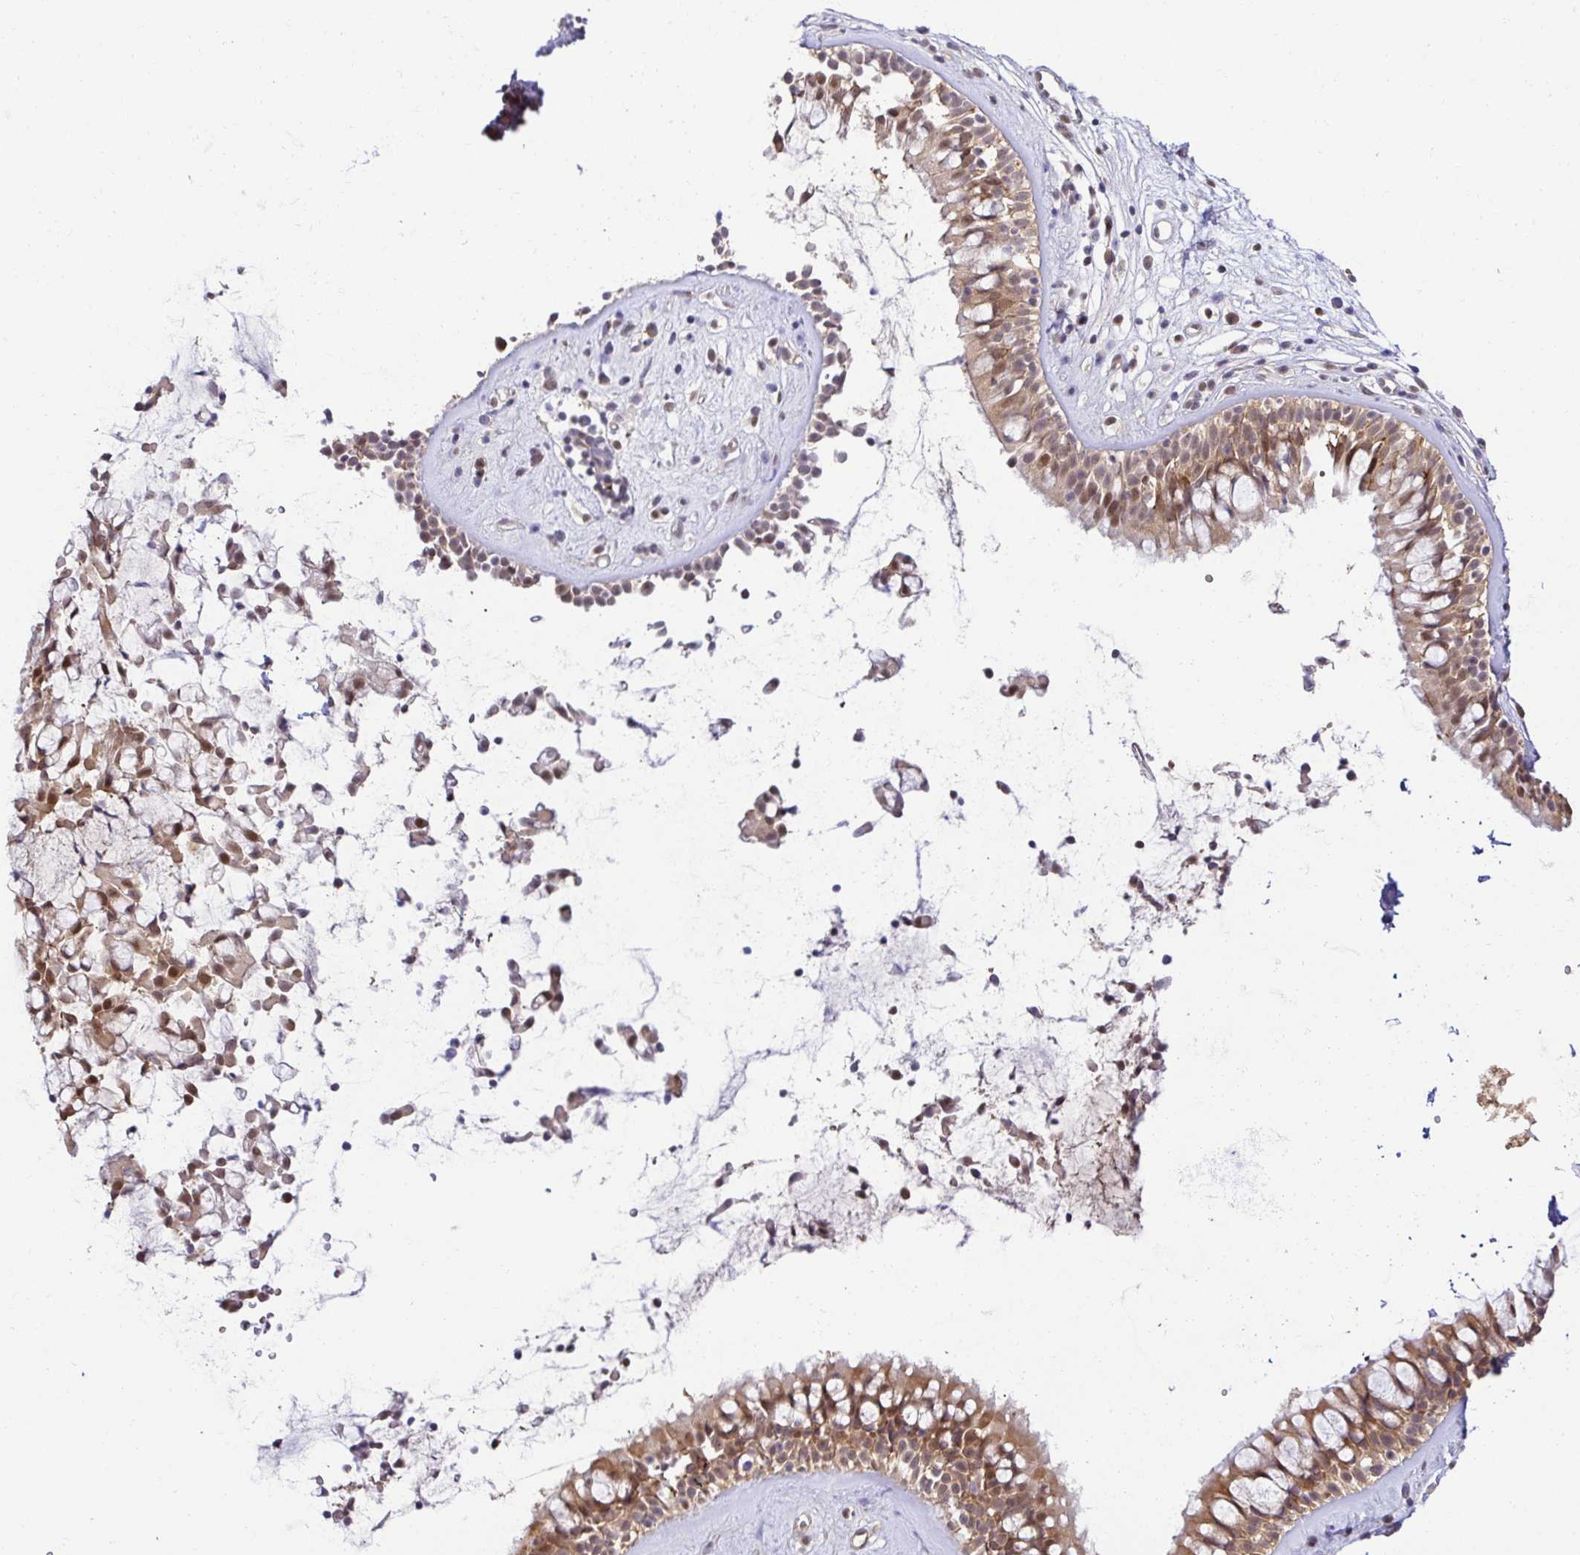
{"staining": {"intensity": "moderate", "quantity": ">75%", "location": "cytoplasmic/membranous,nuclear"}, "tissue": "nasopharynx", "cell_type": "Respiratory epithelial cells", "image_type": "normal", "snomed": [{"axis": "morphology", "description": "Normal tissue, NOS"}, {"axis": "topography", "description": "Nasopharynx"}], "caption": "Nasopharynx stained for a protein (brown) displays moderate cytoplasmic/membranous,nuclear positive positivity in about >75% of respiratory epithelial cells.", "gene": "PSMA4", "patient": {"sex": "male", "age": 32}}